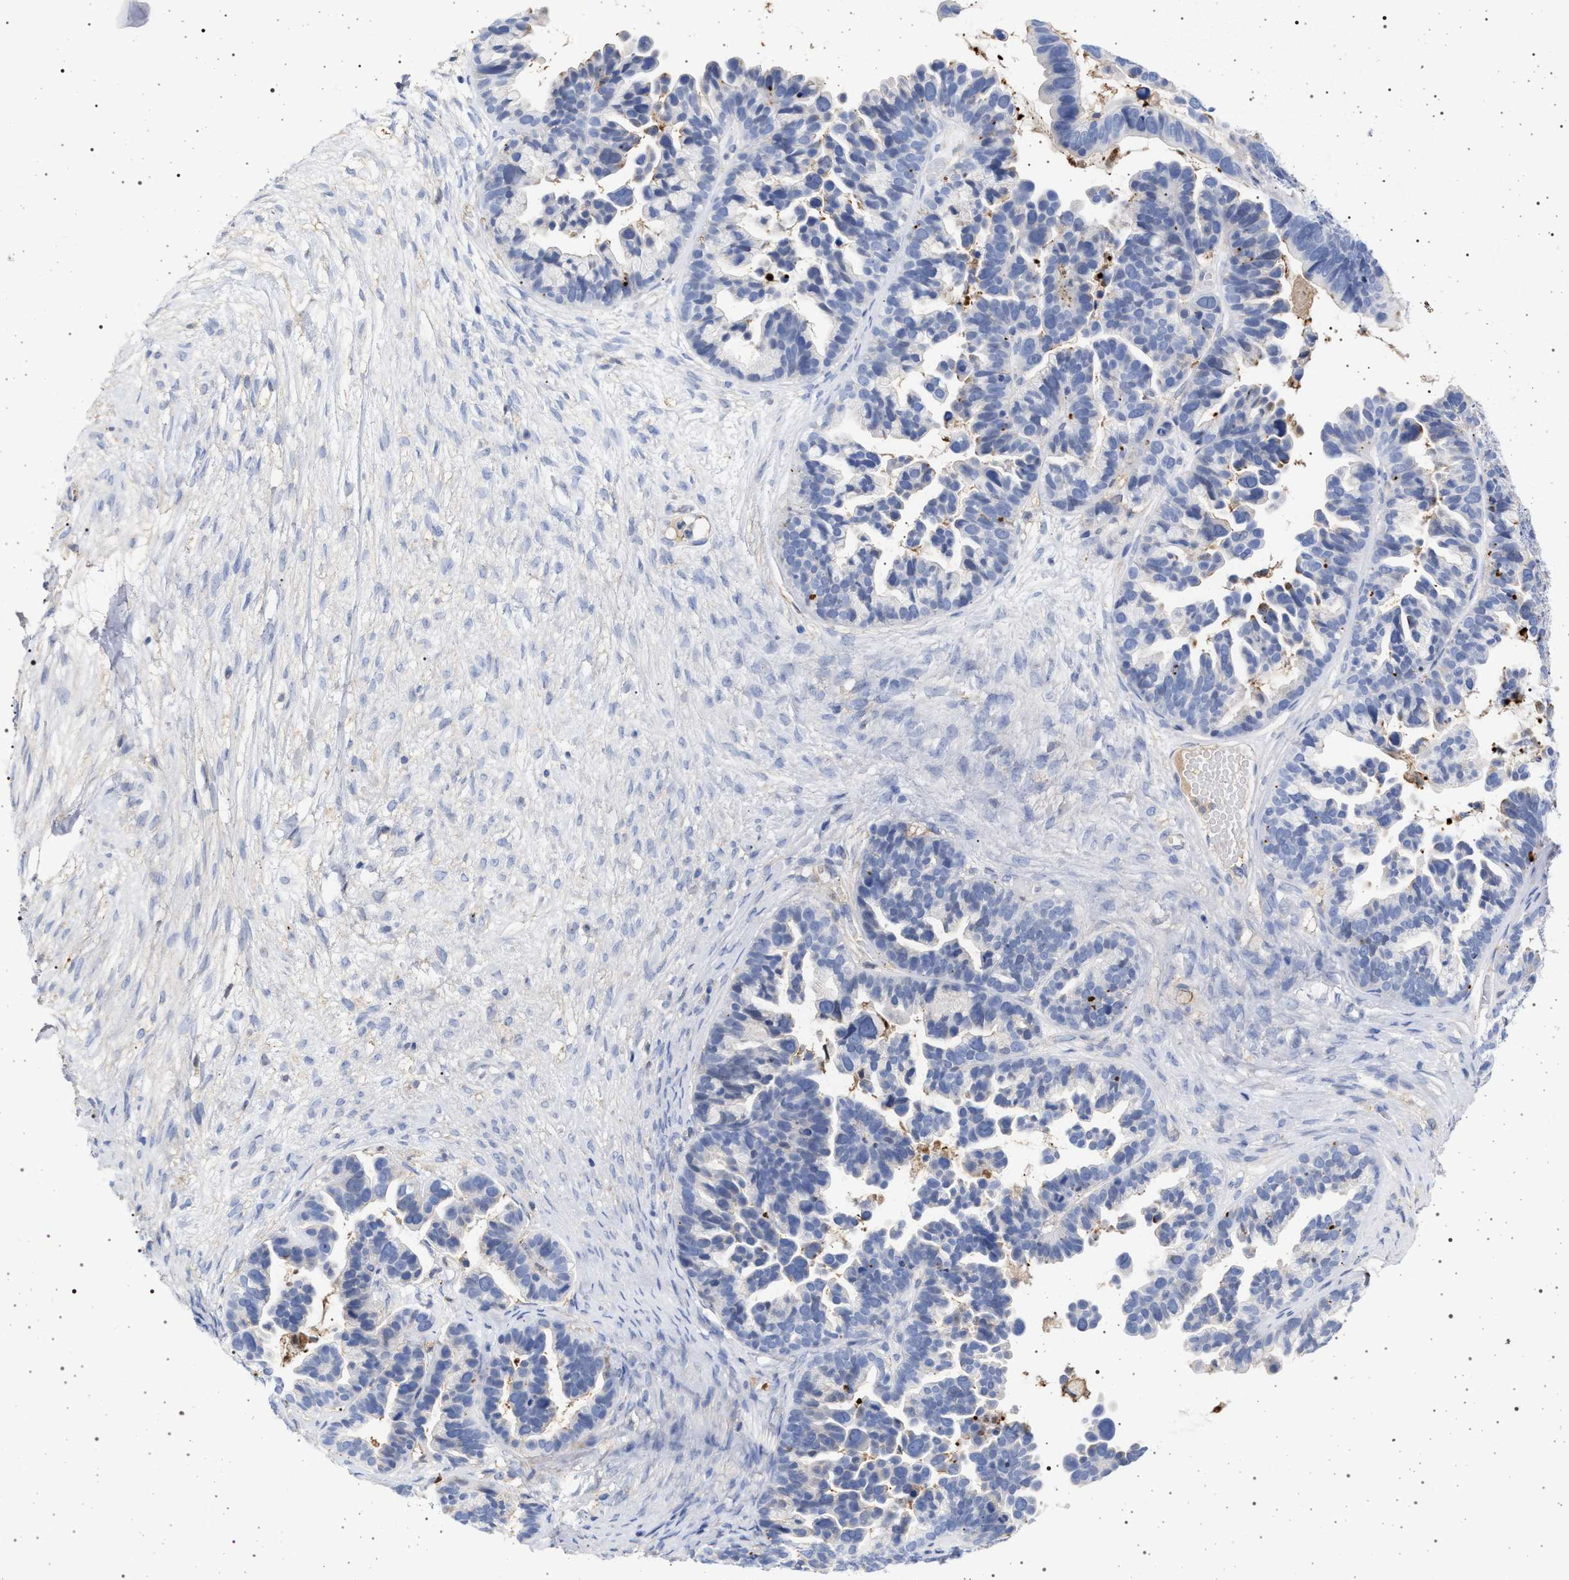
{"staining": {"intensity": "negative", "quantity": "none", "location": "none"}, "tissue": "ovarian cancer", "cell_type": "Tumor cells", "image_type": "cancer", "snomed": [{"axis": "morphology", "description": "Cystadenocarcinoma, serous, NOS"}, {"axis": "topography", "description": "Ovary"}], "caption": "The micrograph demonstrates no staining of tumor cells in ovarian serous cystadenocarcinoma. (Brightfield microscopy of DAB (3,3'-diaminobenzidine) IHC at high magnification).", "gene": "PLG", "patient": {"sex": "female", "age": 56}}